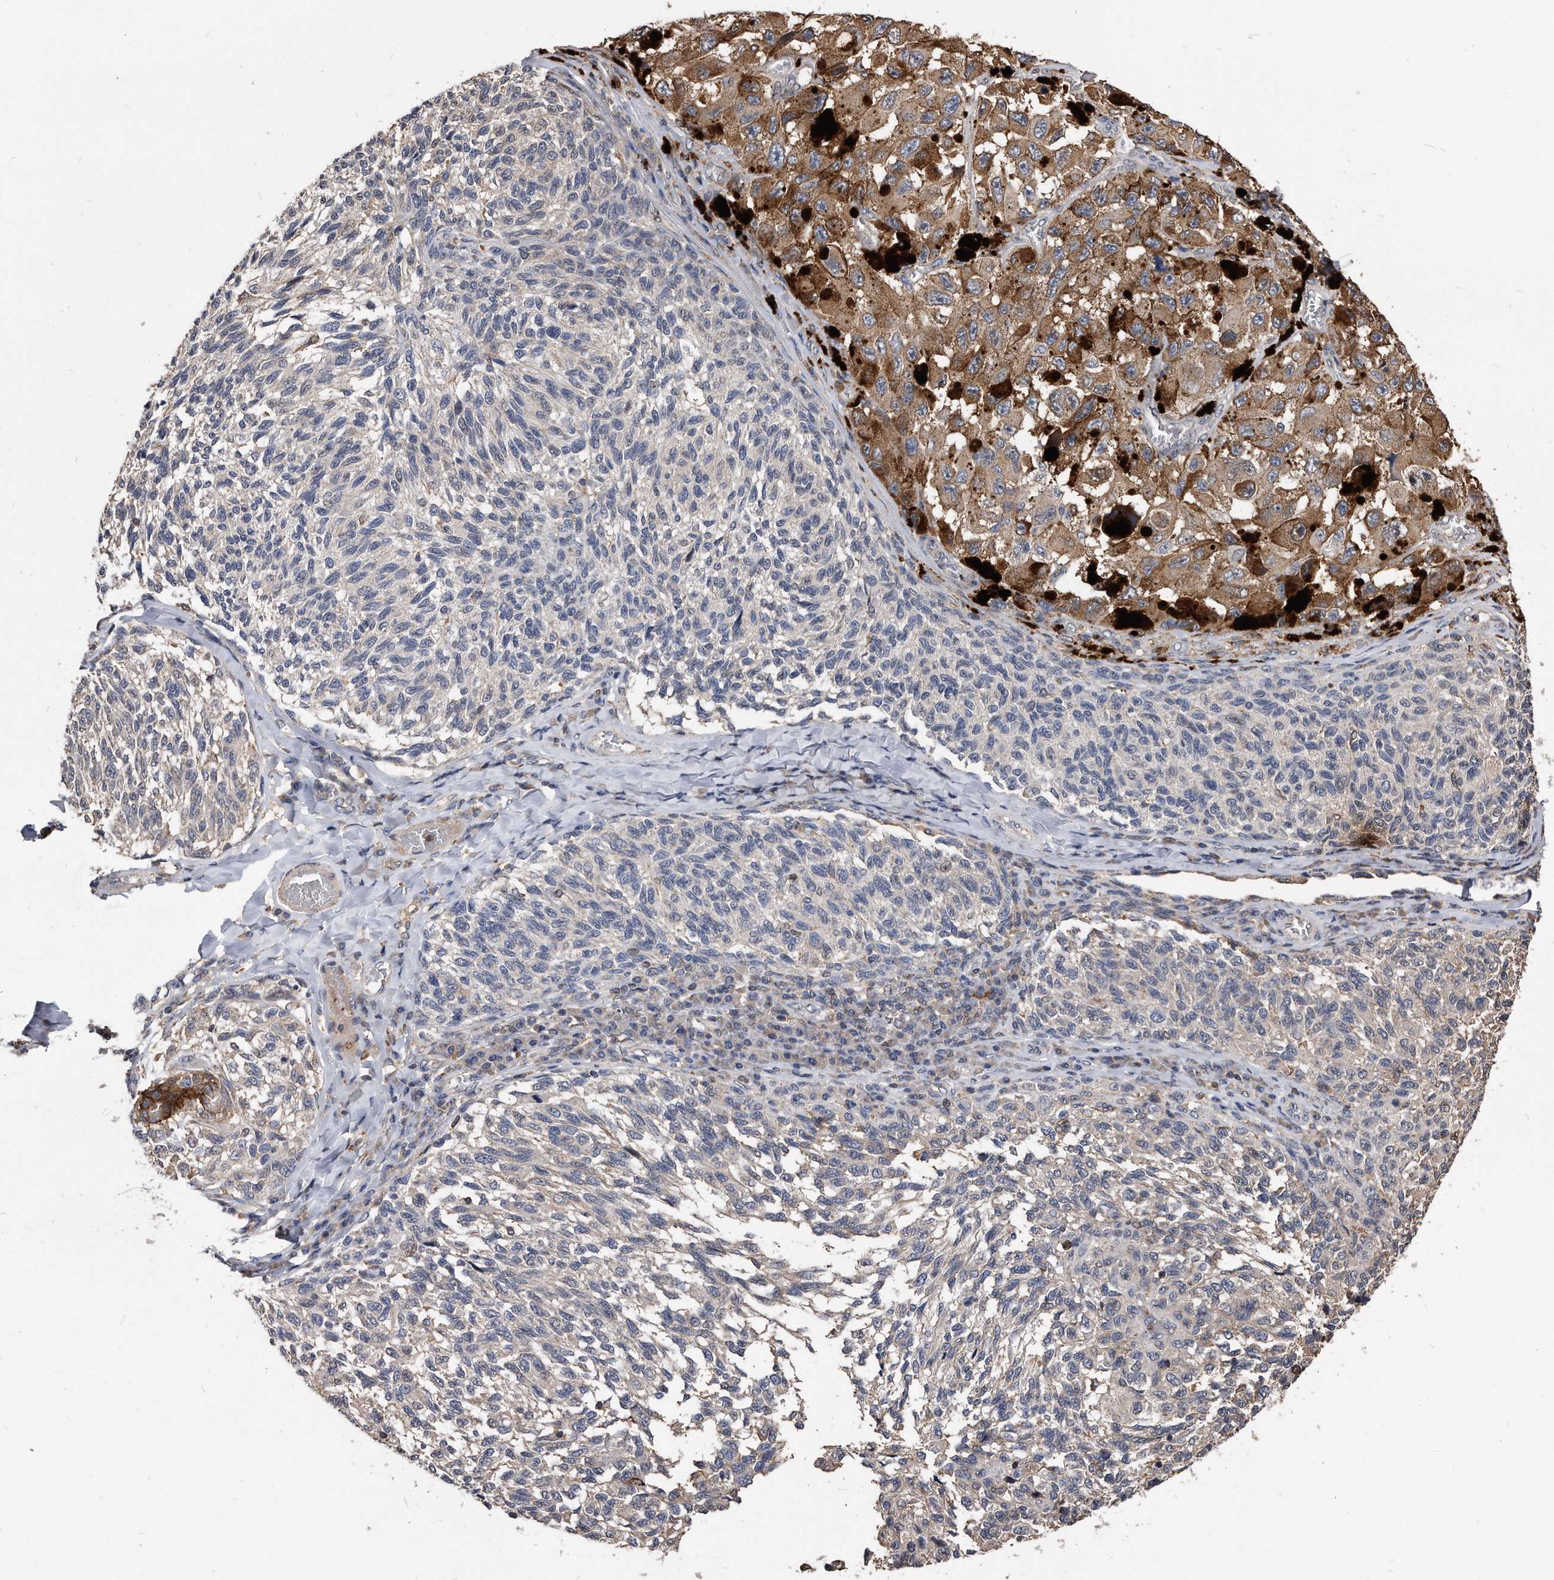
{"staining": {"intensity": "negative", "quantity": "none", "location": "none"}, "tissue": "melanoma", "cell_type": "Tumor cells", "image_type": "cancer", "snomed": [{"axis": "morphology", "description": "Malignant melanoma, NOS"}, {"axis": "topography", "description": "Skin"}], "caption": "Human melanoma stained for a protein using immunohistochemistry displays no positivity in tumor cells.", "gene": "IL20RA", "patient": {"sex": "female", "age": 73}}